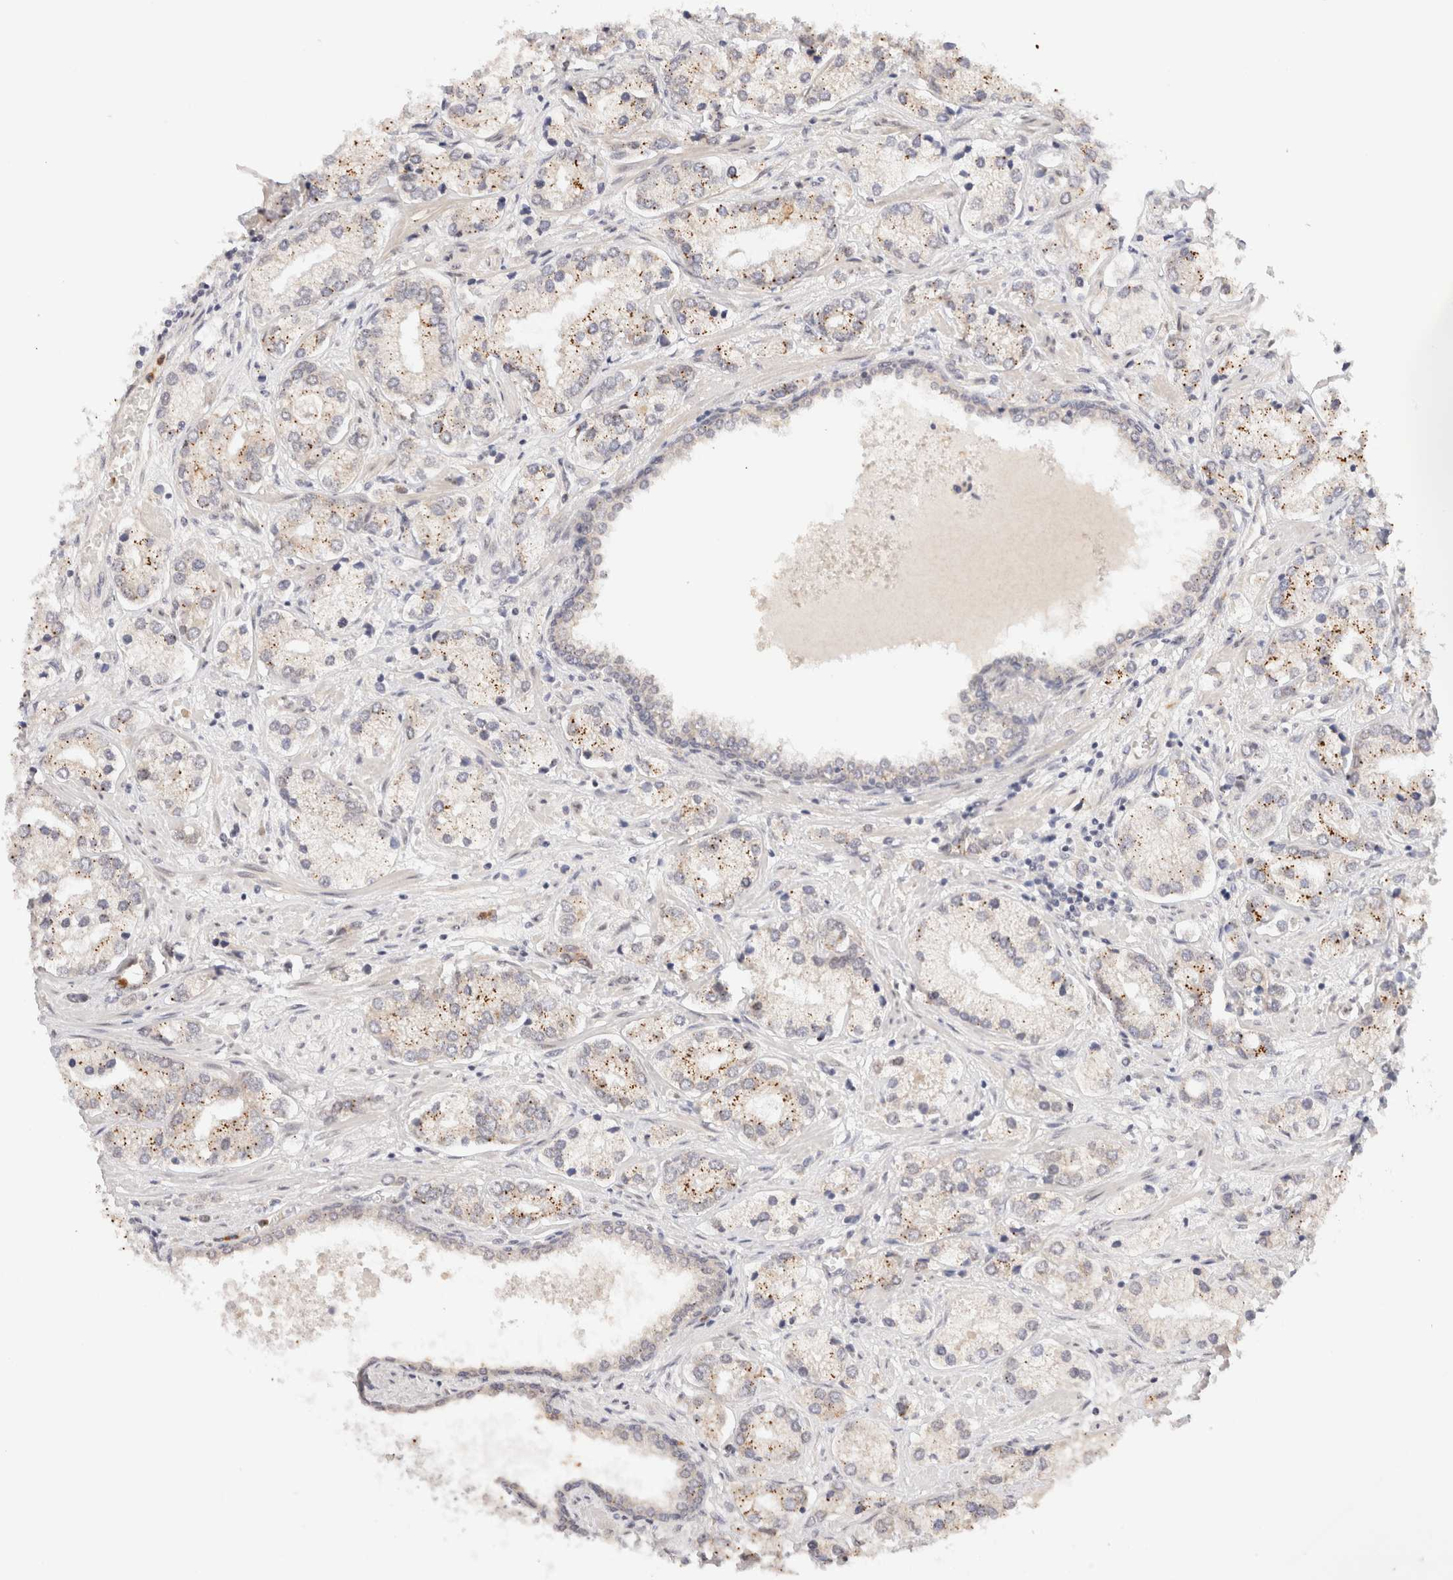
{"staining": {"intensity": "moderate", "quantity": "<25%", "location": "cytoplasmic/membranous,nuclear"}, "tissue": "prostate cancer", "cell_type": "Tumor cells", "image_type": "cancer", "snomed": [{"axis": "morphology", "description": "Adenocarcinoma, High grade"}, {"axis": "topography", "description": "Prostate"}], "caption": "A histopathology image of prostate cancer stained for a protein exhibits moderate cytoplasmic/membranous and nuclear brown staining in tumor cells.", "gene": "BRPF3", "patient": {"sex": "male", "age": 66}}